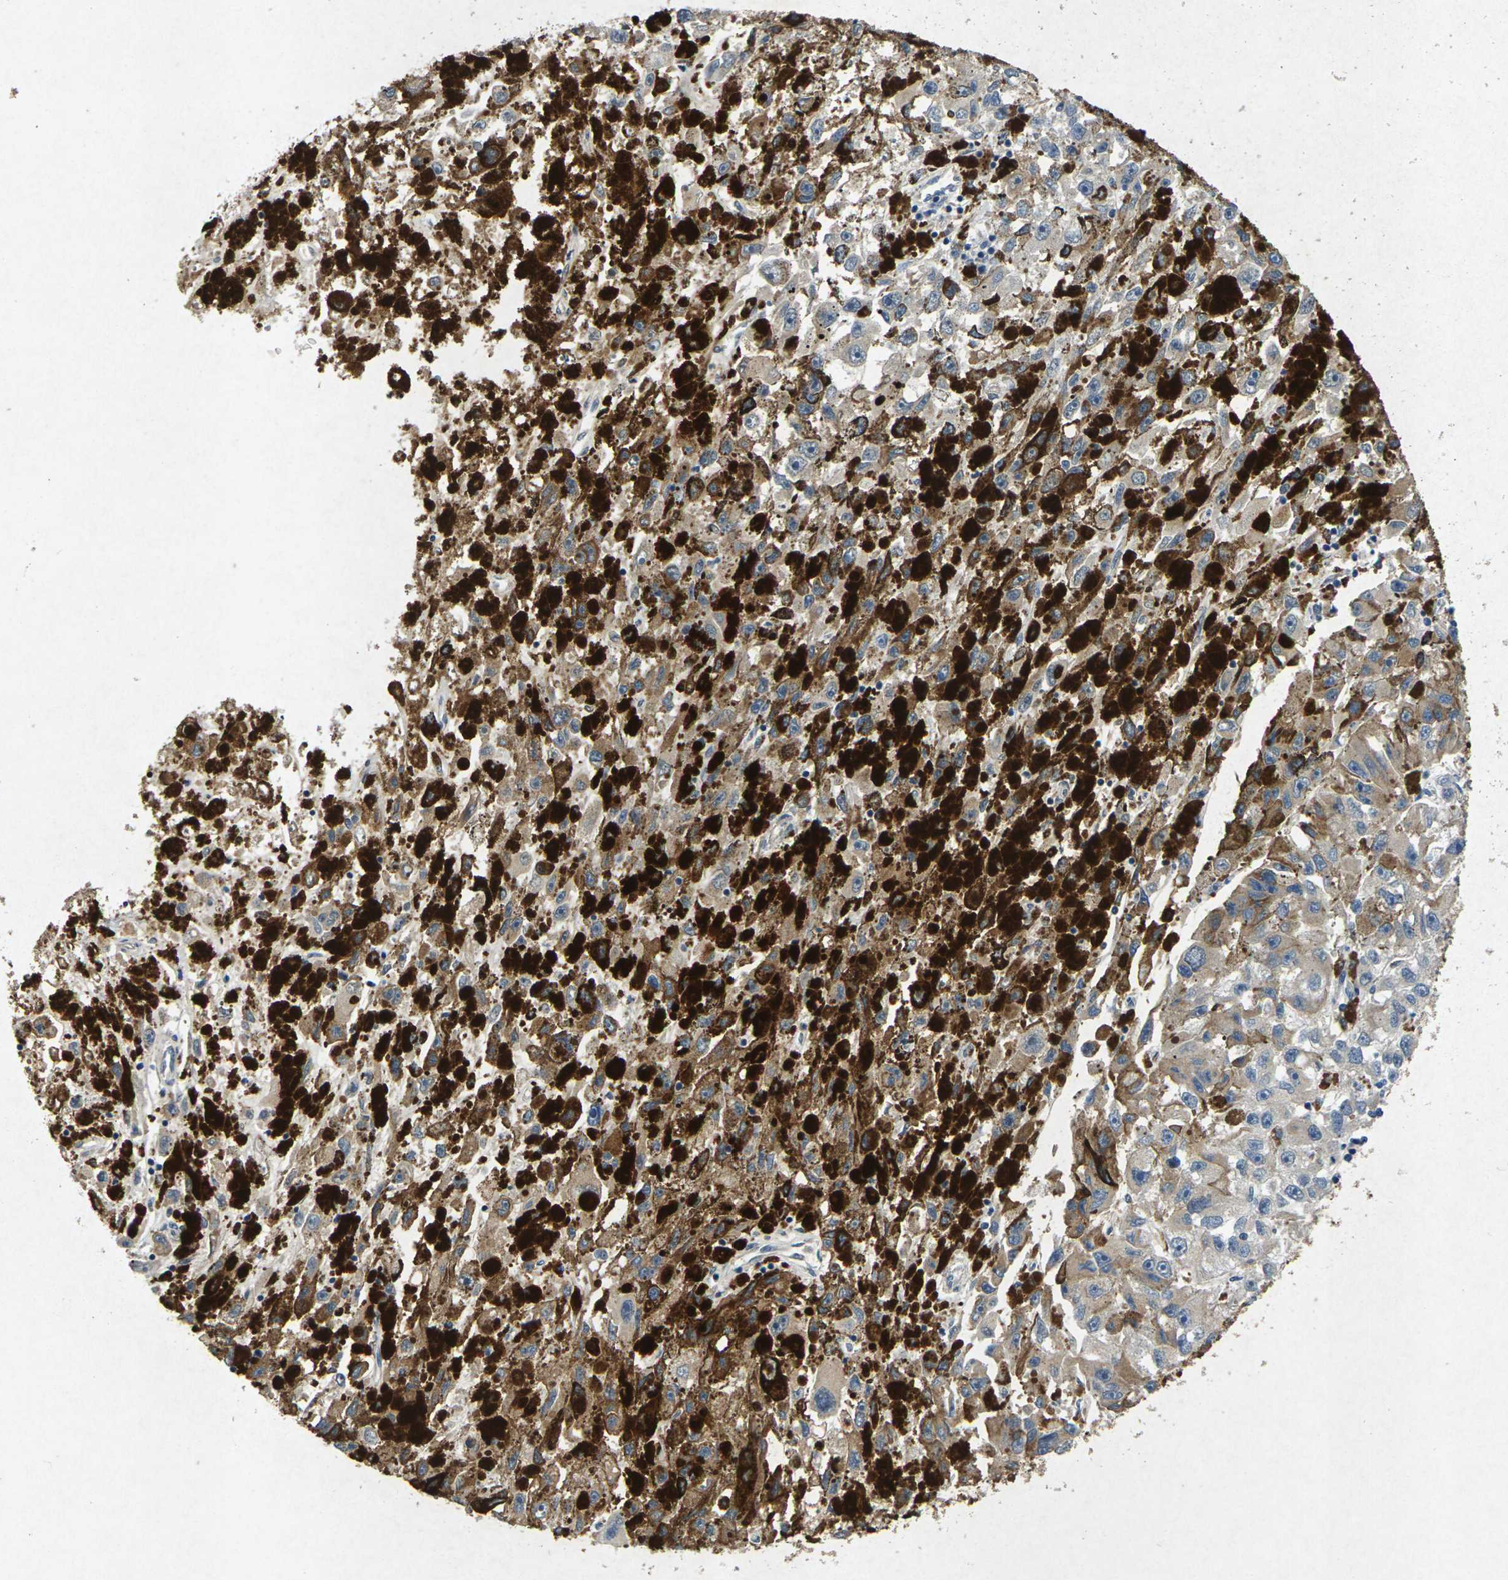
{"staining": {"intensity": "moderate", "quantity": "25%-75%", "location": "cytoplasmic/membranous"}, "tissue": "melanoma", "cell_type": "Tumor cells", "image_type": "cancer", "snomed": [{"axis": "morphology", "description": "Malignant melanoma, NOS"}, {"axis": "topography", "description": "Skin"}], "caption": "IHC micrograph of neoplastic tissue: melanoma stained using immunohistochemistry displays medium levels of moderate protein expression localized specifically in the cytoplasmic/membranous of tumor cells, appearing as a cytoplasmic/membranous brown color.", "gene": "KIF1B", "patient": {"sex": "female", "age": 104}}